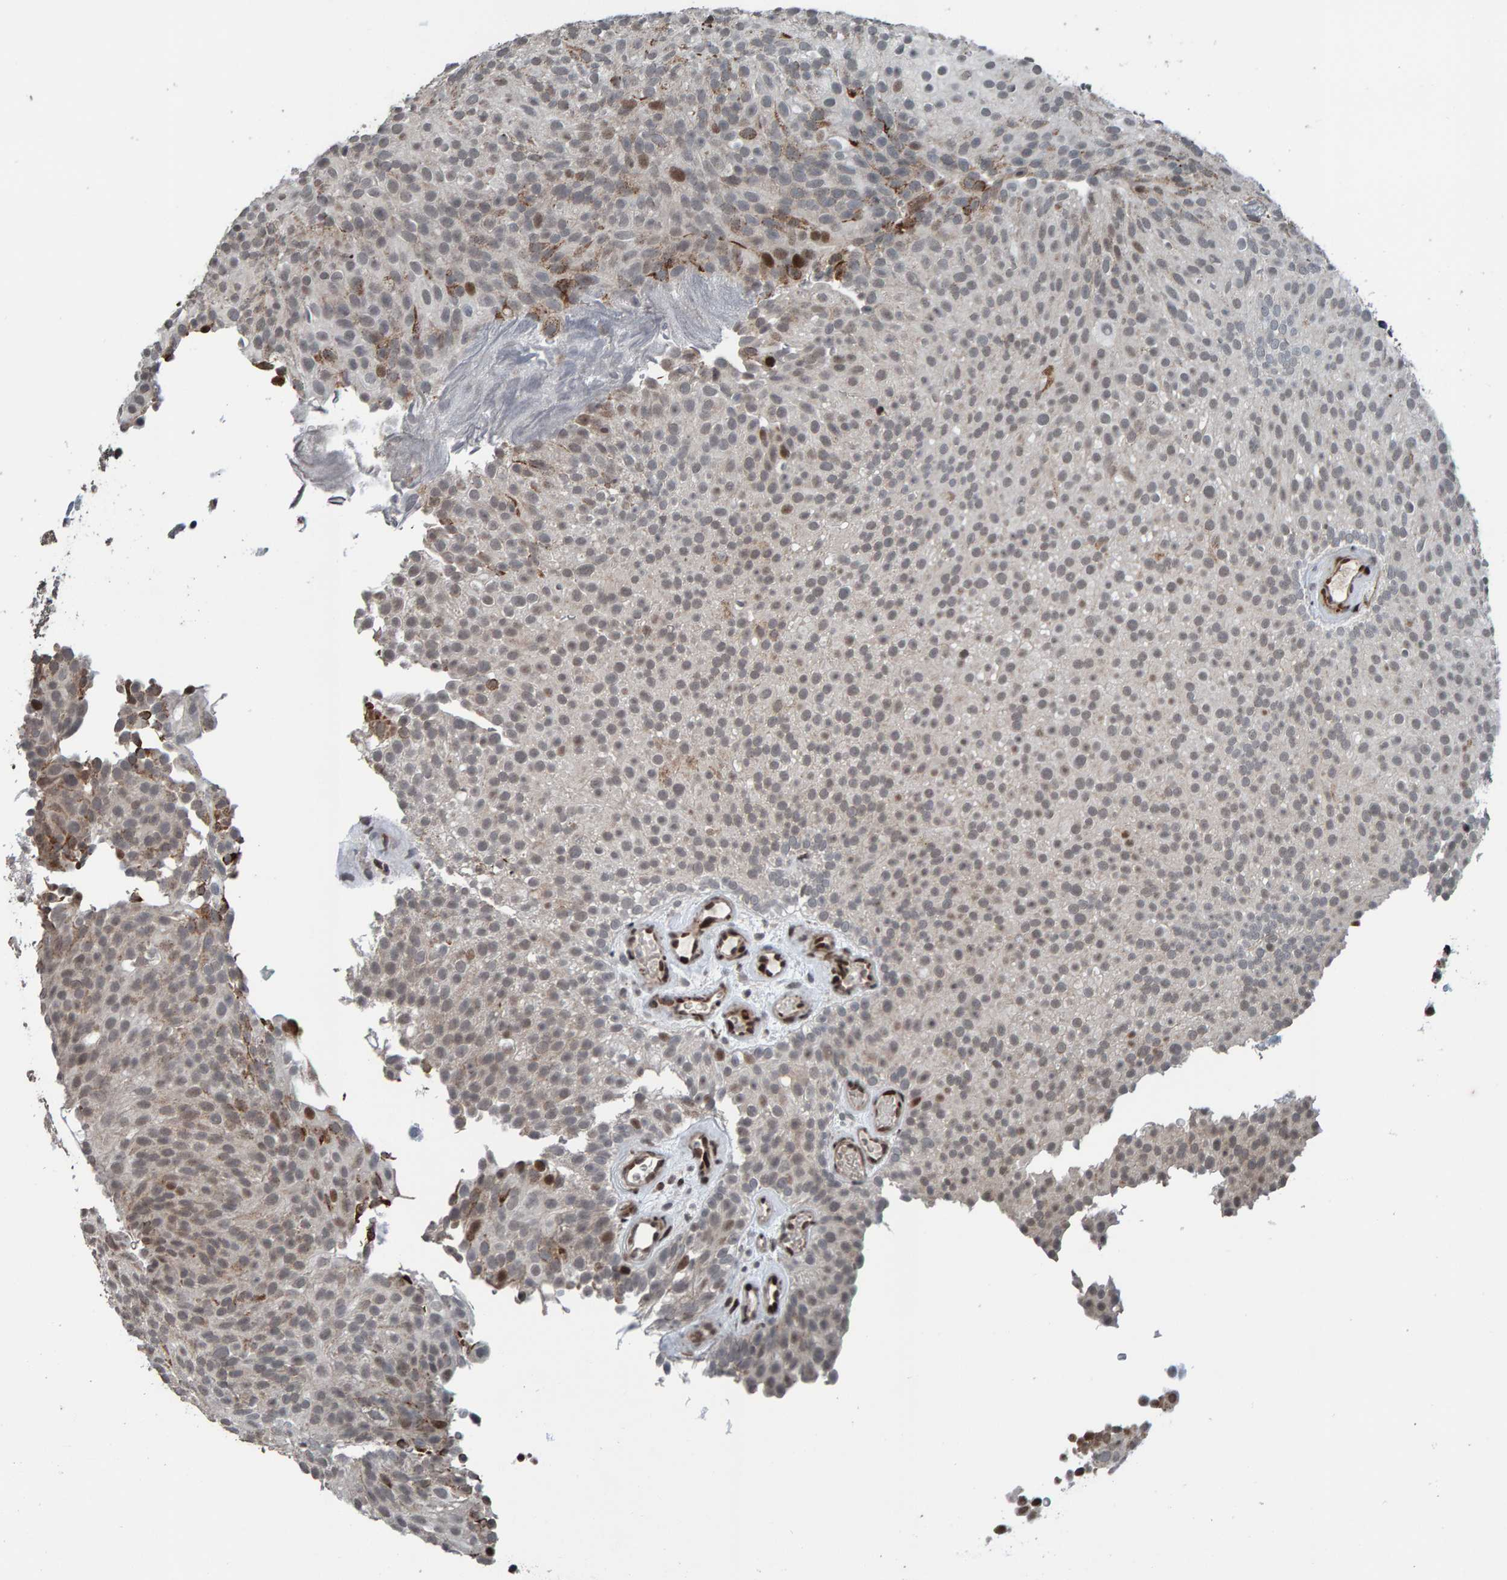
{"staining": {"intensity": "moderate", "quantity": "25%-75%", "location": "nuclear"}, "tissue": "urothelial cancer", "cell_type": "Tumor cells", "image_type": "cancer", "snomed": [{"axis": "morphology", "description": "Urothelial carcinoma, Low grade"}, {"axis": "topography", "description": "Urinary bladder"}], "caption": "Immunohistochemical staining of human urothelial carcinoma (low-grade) displays medium levels of moderate nuclear protein expression in approximately 25%-75% of tumor cells.", "gene": "ZNF366", "patient": {"sex": "male", "age": 78}}